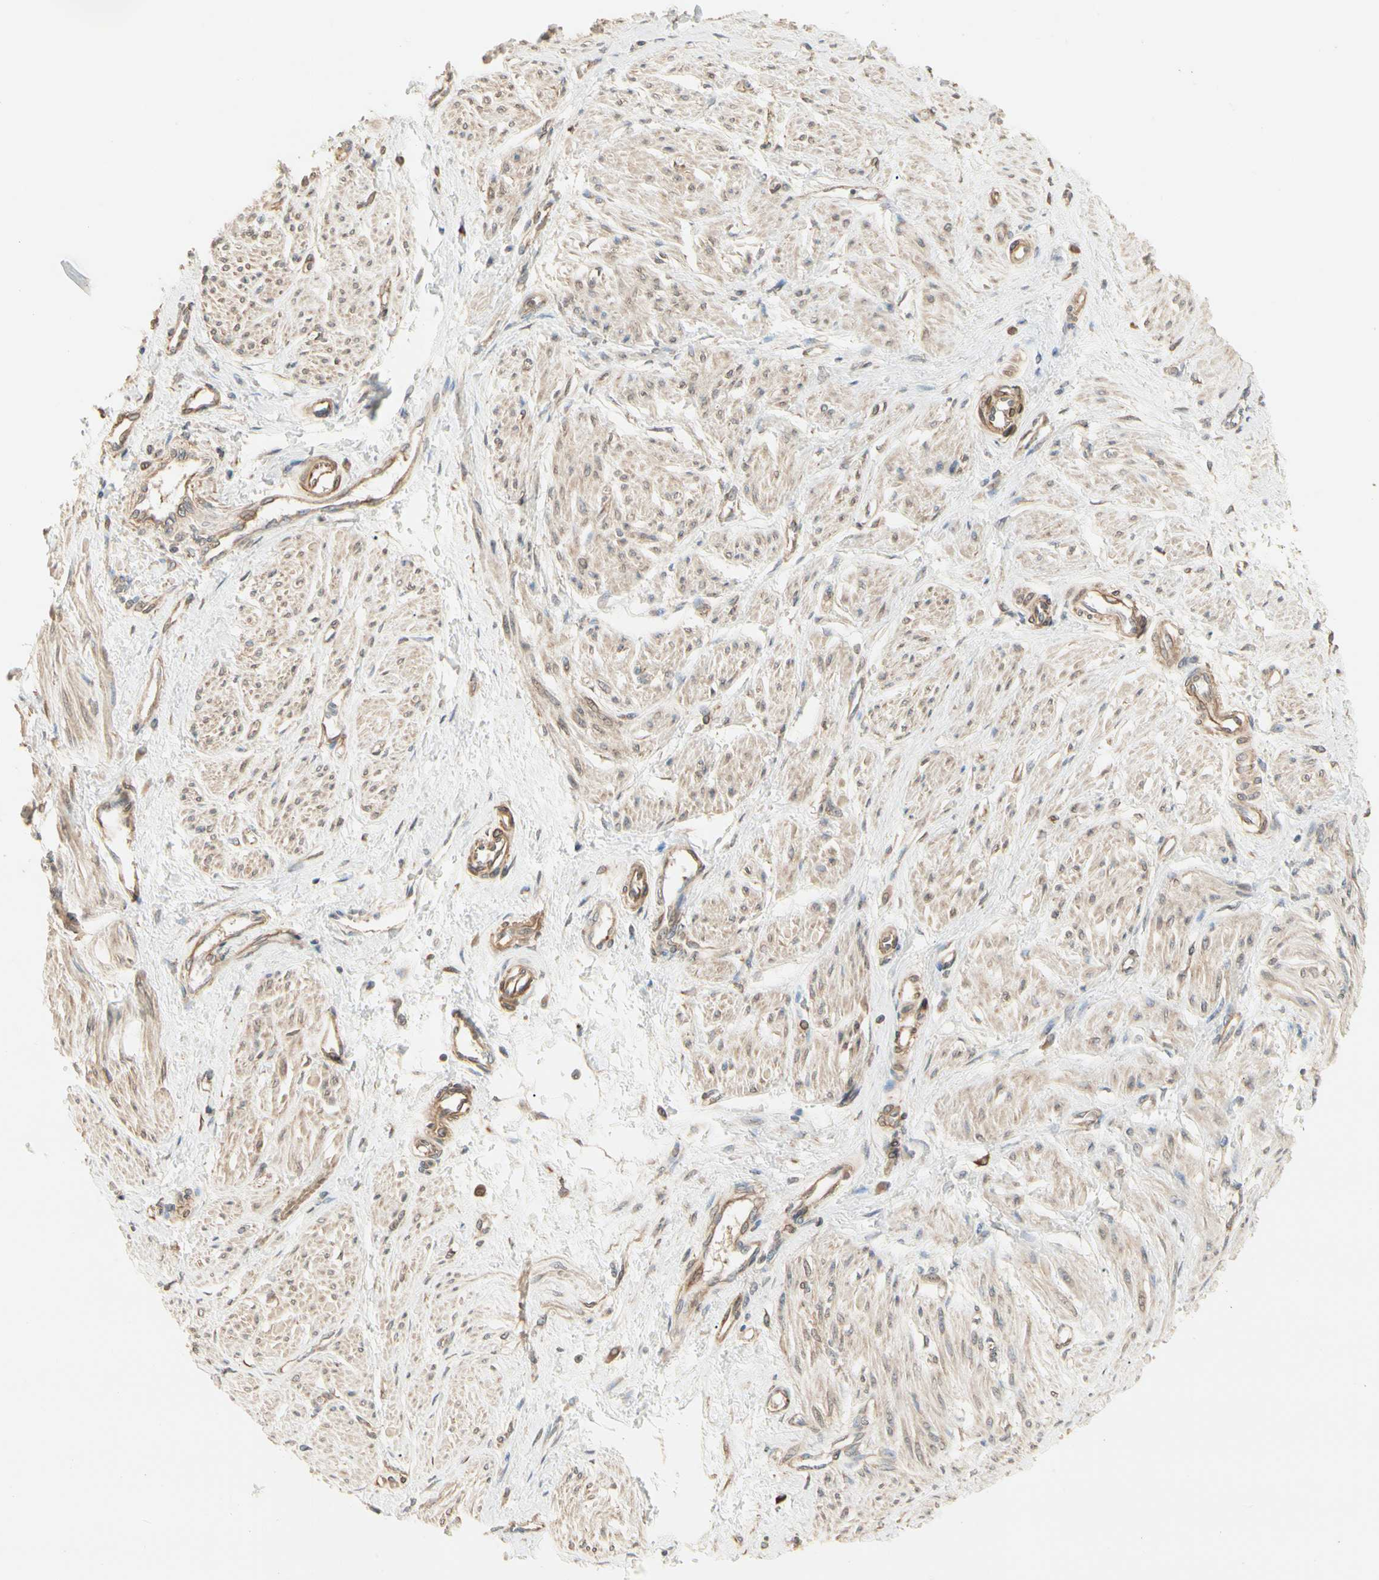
{"staining": {"intensity": "moderate", "quantity": ">75%", "location": "cytoplasmic/membranous"}, "tissue": "smooth muscle", "cell_type": "Smooth muscle cells", "image_type": "normal", "snomed": [{"axis": "morphology", "description": "Normal tissue, NOS"}, {"axis": "topography", "description": "Smooth muscle"}, {"axis": "topography", "description": "Uterus"}], "caption": "Immunohistochemistry photomicrograph of unremarkable smooth muscle stained for a protein (brown), which exhibits medium levels of moderate cytoplasmic/membranous expression in approximately >75% of smooth muscle cells.", "gene": "IRAG1", "patient": {"sex": "female", "age": 39}}